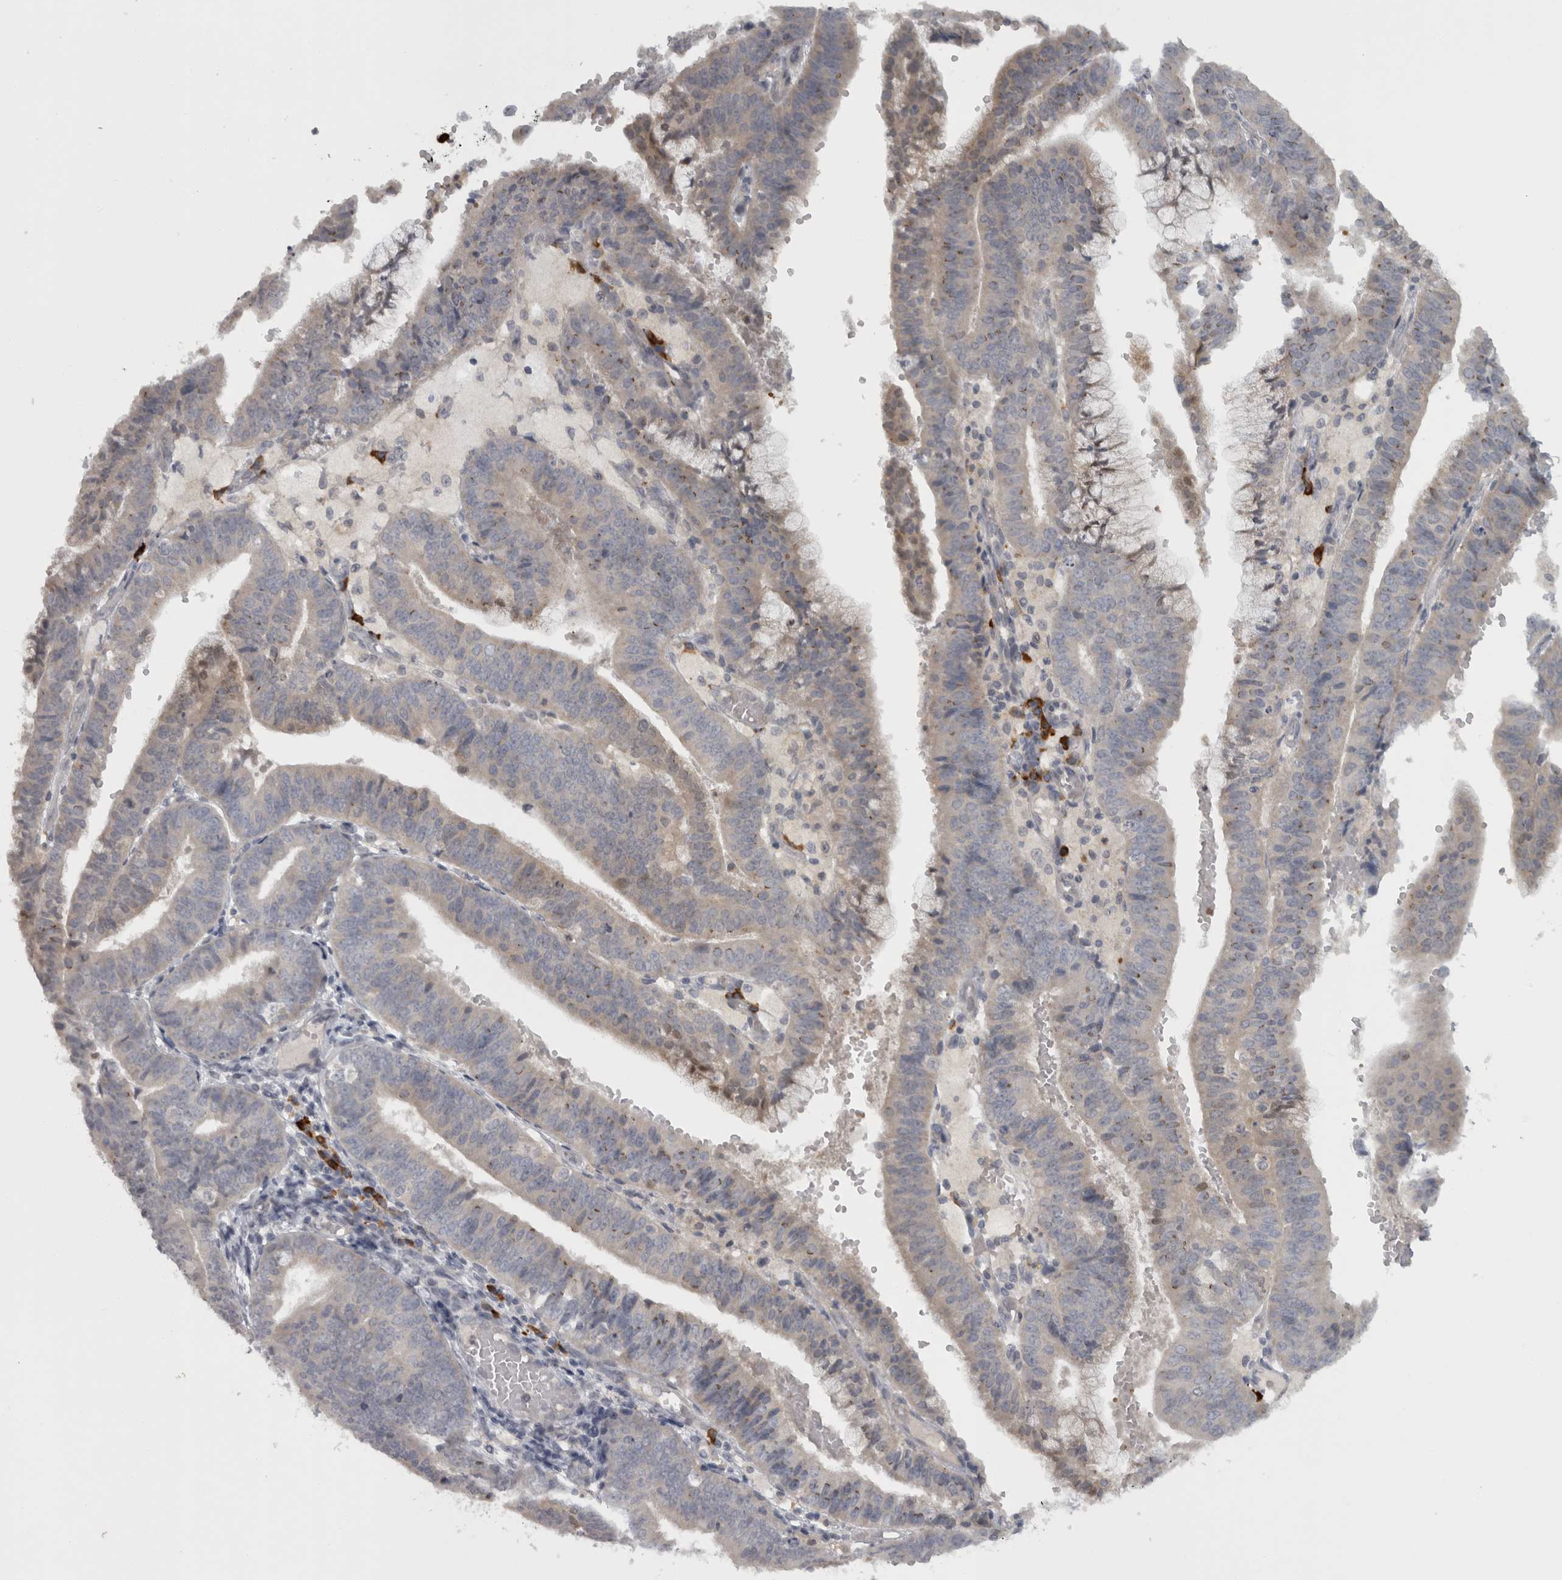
{"staining": {"intensity": "weak", "quantity": "<25%", "location": "cytoplasmic/membranous"}, "tissue": "endometrial cancer", "cell_type": "Tumor cells", "image_type": "cancer", "snomed": [{"axis": "morphology", "description": "Adenocarcinoma, NOS"}, {"axis": "topography", "description": "Endometrium"}], "caption": "Immunohistochemistry (IHC) image of neoplastic tissue: human endometrial cancer stained with DAB (3,3'-diaminobenzidine) exhibits no significant protein positivity in tumor cells.", "gene": "SLCO5A1", "patient": {"sex": "female", "age": 63}}